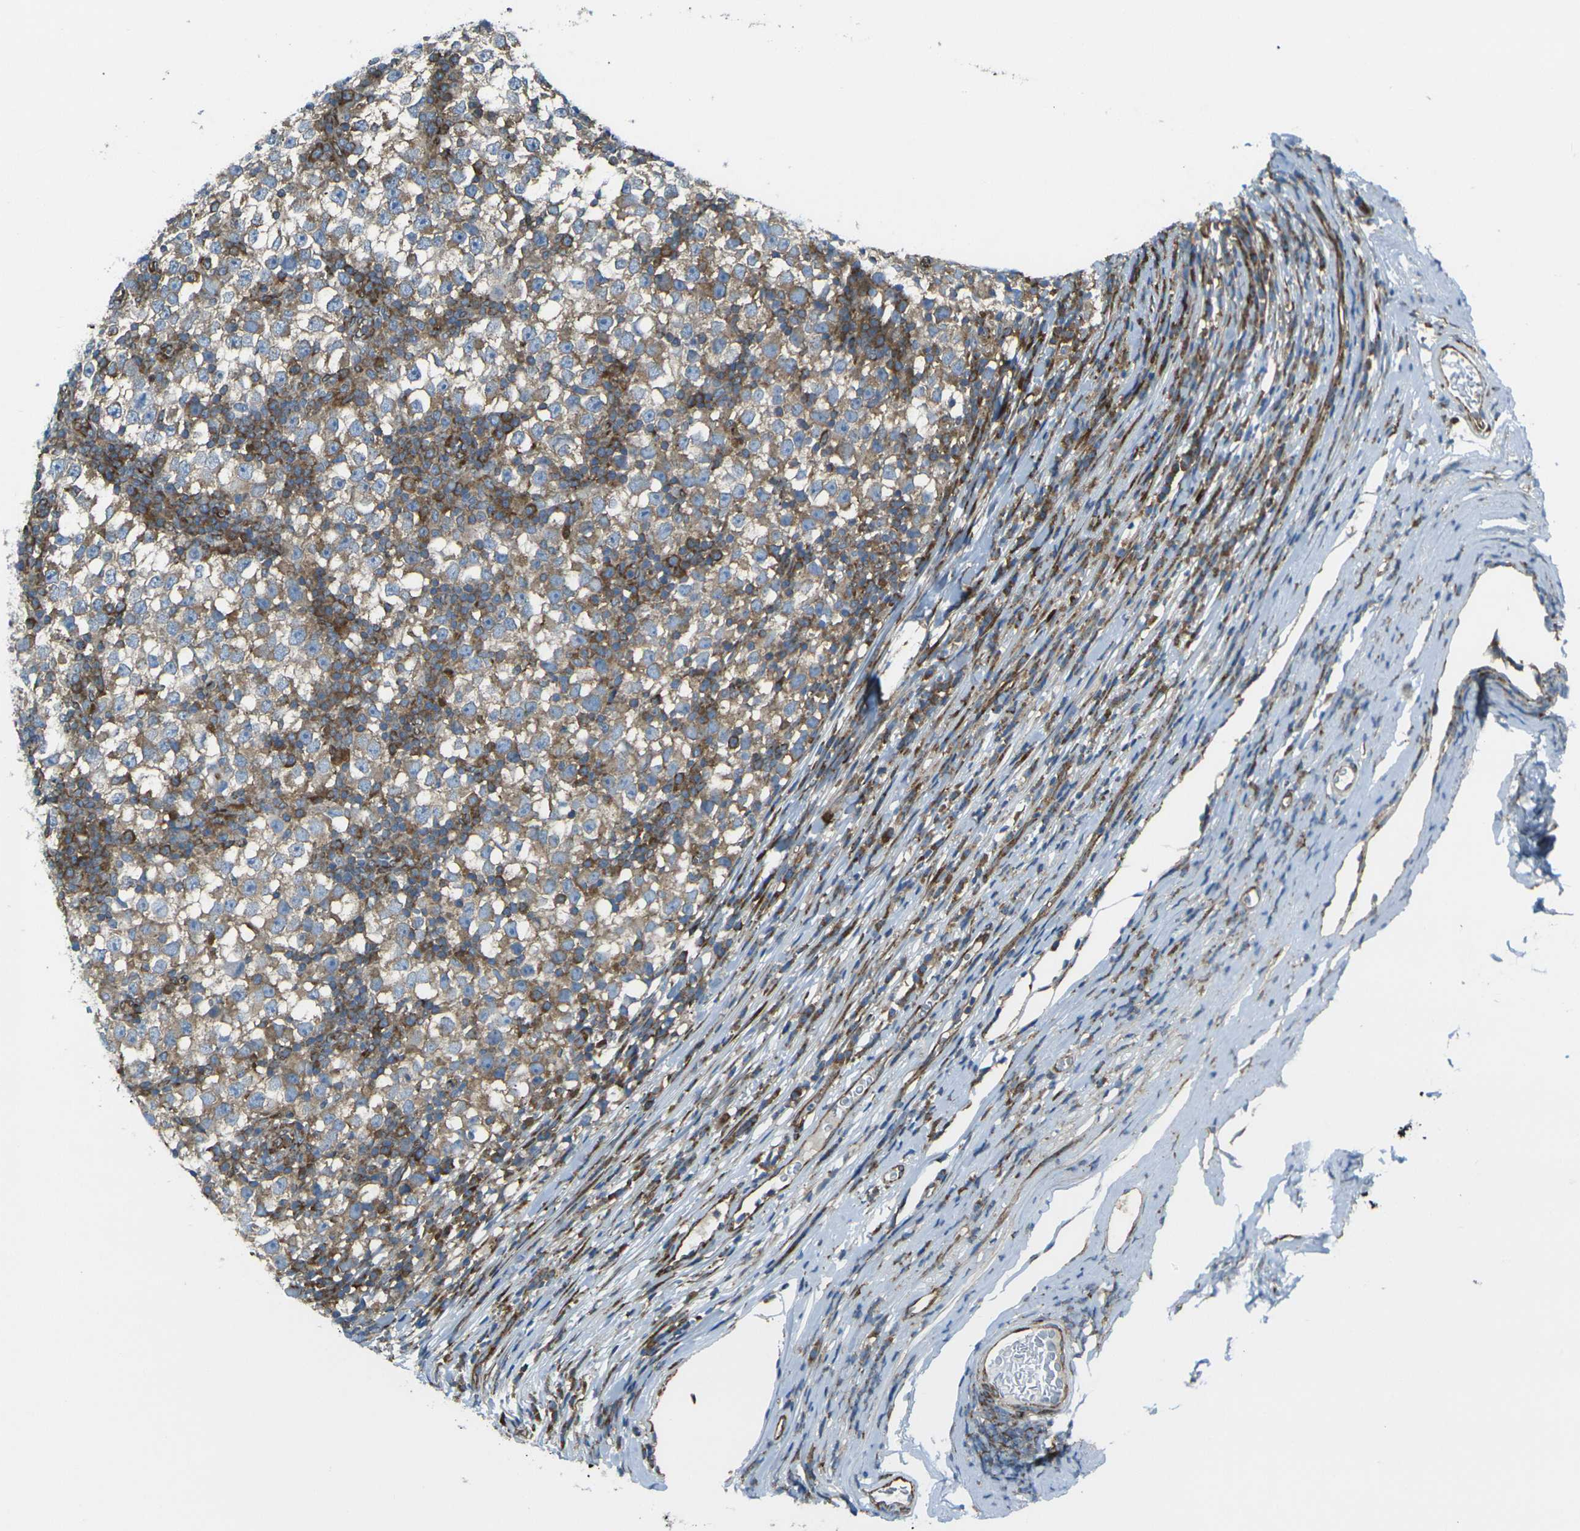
{"staining": {"intensity": "moderate", "quantity": ">75%", "location": "cytoplasmic/membranous"}, "tissue": "testis cancer", "cell_type": "Tumor cells", "image_type": "cancer", "snomed": [{"axis": "morphology", "description": "Seminoma, NOS"}, {"axis": "topography", "description": "Testis"}], "caption": "A brown stain highlights moderate cytoplasmic/membranous staining of a protein in human testis seminoma tumor cells.", "gene": "CELSR2", "patient": {"sex": "male", "age": 65}}